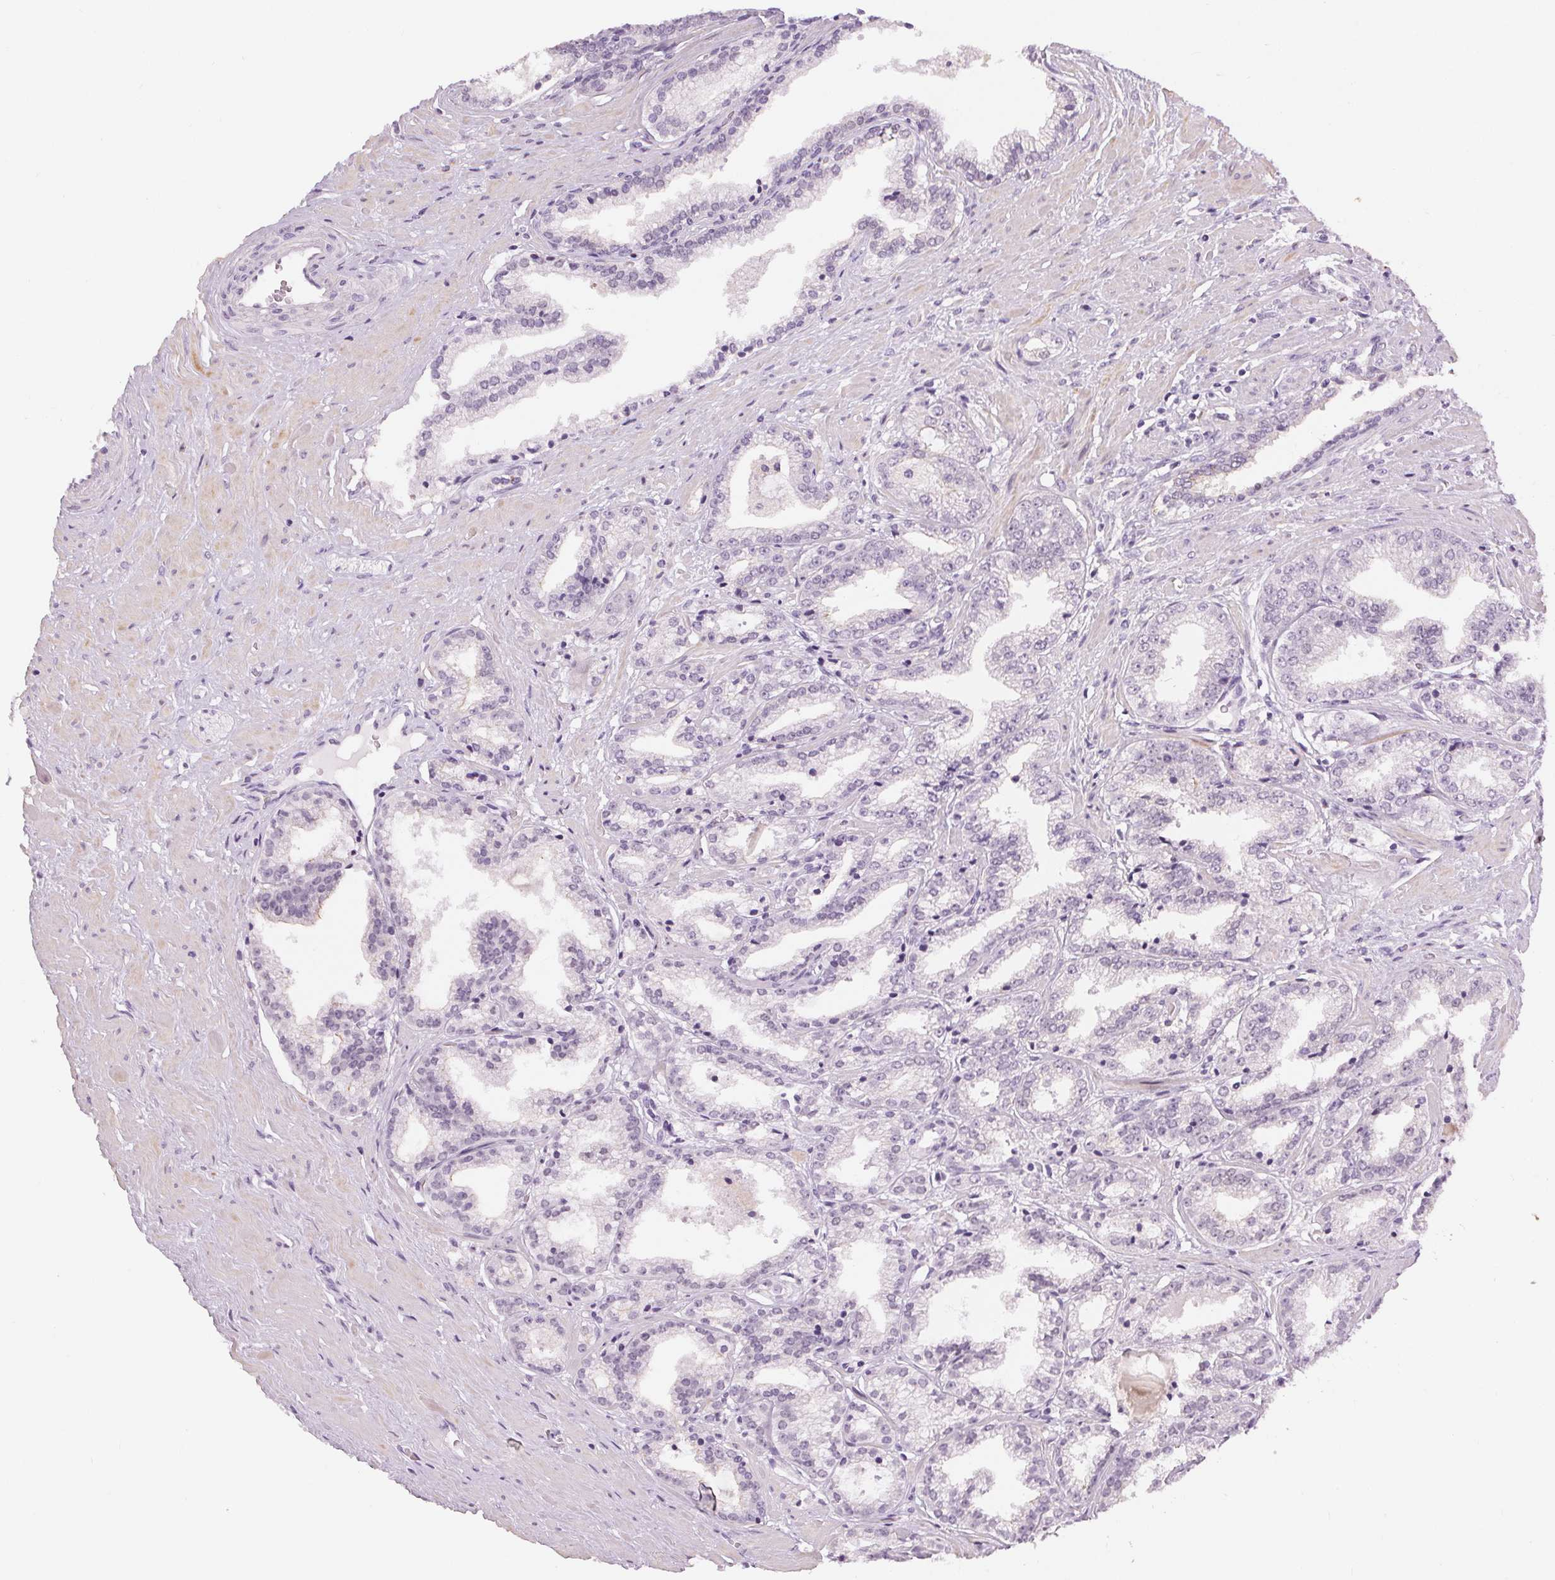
{"staining": {"intensity": "negative", "quantity": "none", "location": "none"}, "tissue": "prostate cancer", "cell_type": "Tumor cells", "image_type": "cancer", "snomed": [{"axis": "morphology", "description": "Adenocarcinoma, Low grade"}, {"axis": "topography", "description": "Prostate"}], "caption": "Immunohistochemistry (IHC) histopathology image of human prostate low-grade adenocarcinoma stained for a protein (brown), which demonstrates no staining in tumor cells.", "gene": "MISP", "patient": {"sex": "male", "age": 60}}